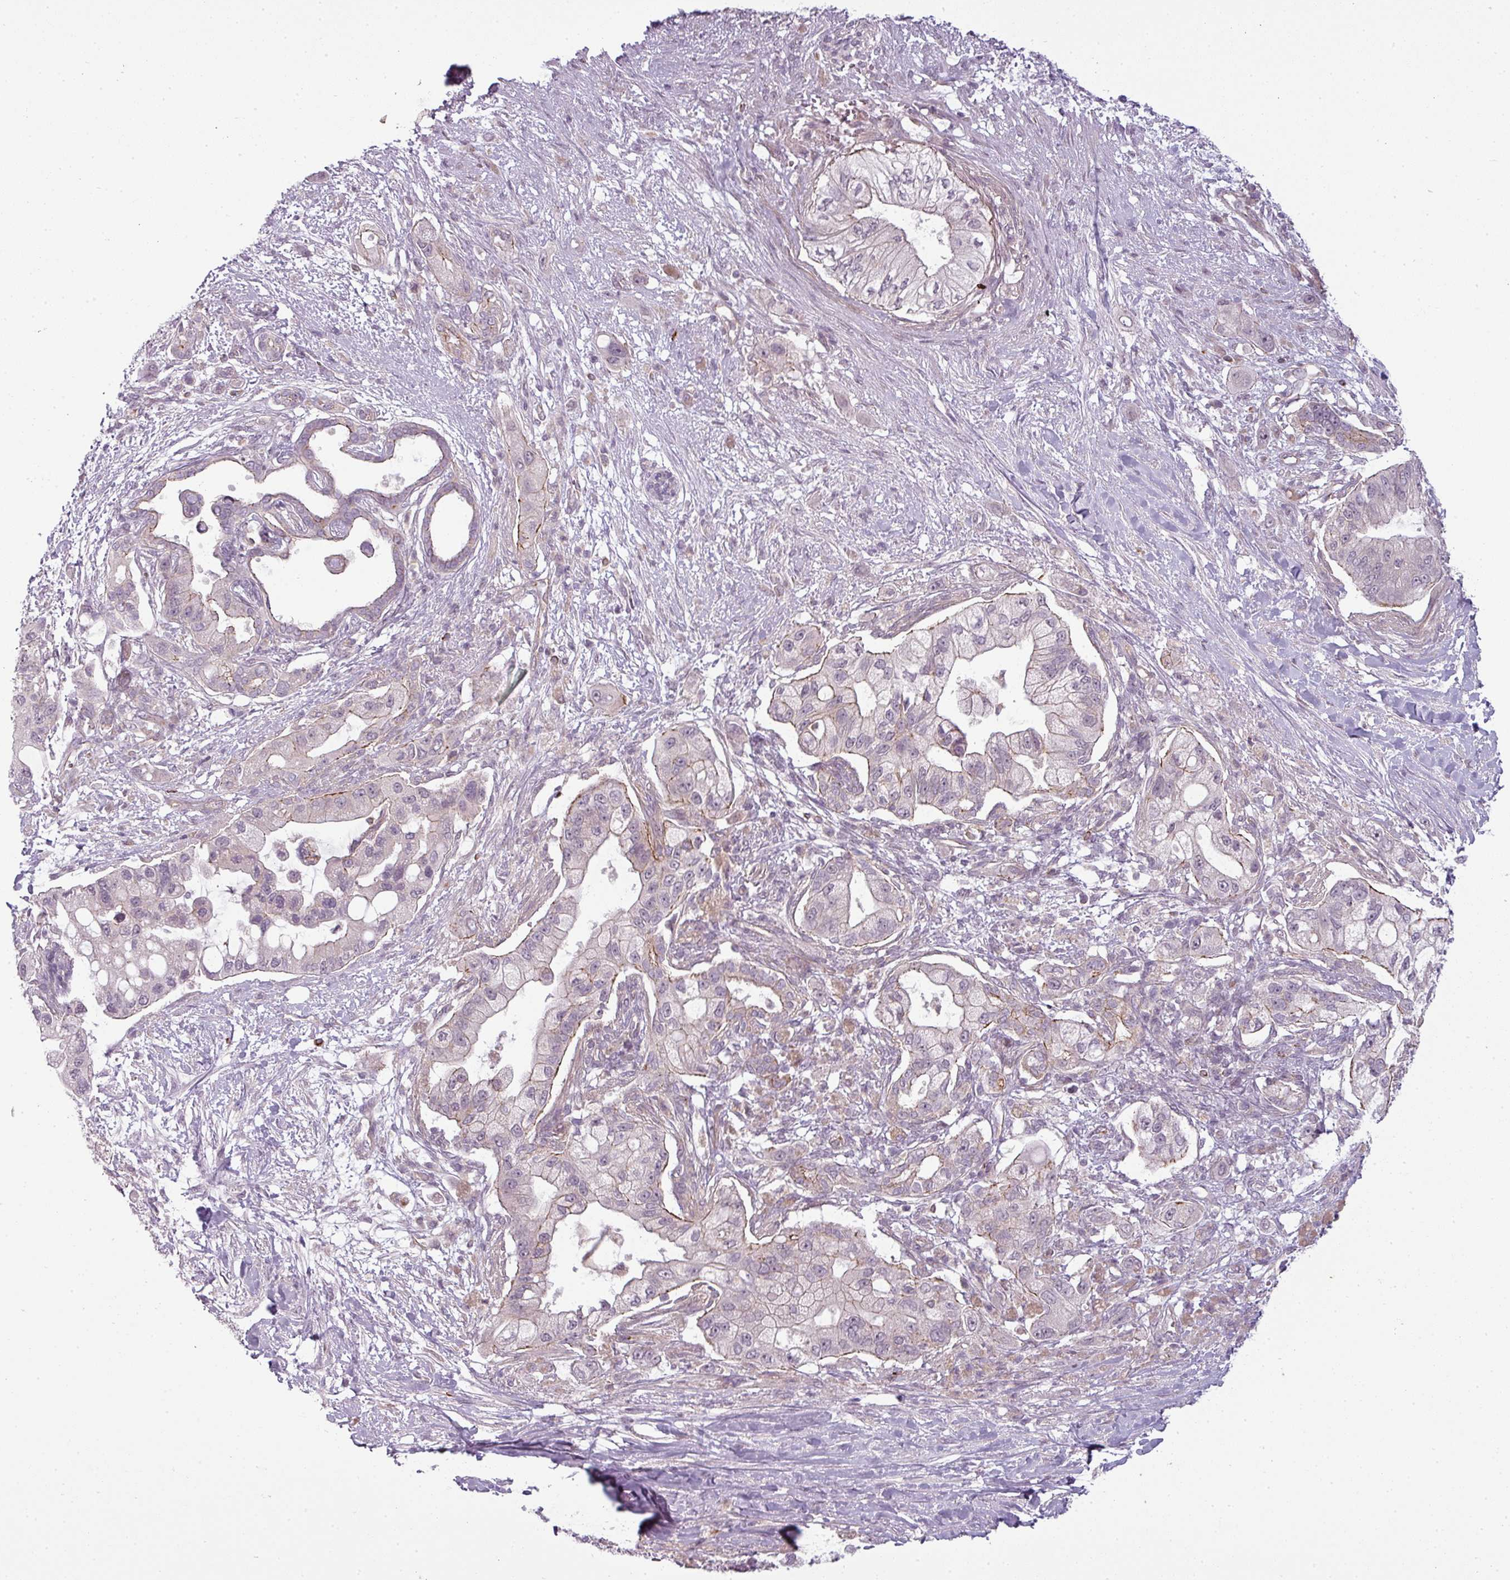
{"staining": {"intensity": "weak", "quantity": "<25%", "location": "cytoplasmic/membranous"}, "tissue": "pancreatic cancer", "cell_type": "Tumor cells", "image_type": "cancer", "snomed": [{"axis": "morphology", "description": "Adenocarcinoma, NOS"}, {"axis": "topography", "description": "Pancreas"}], "caption": "IHC image of pancreatic cancer (adenocarcinoma) stained for a protein (brown), which demonstrates no expression in tumor cells.", "gene": "SLC16A9", "patient": {"sex": "male", "age": 57}}